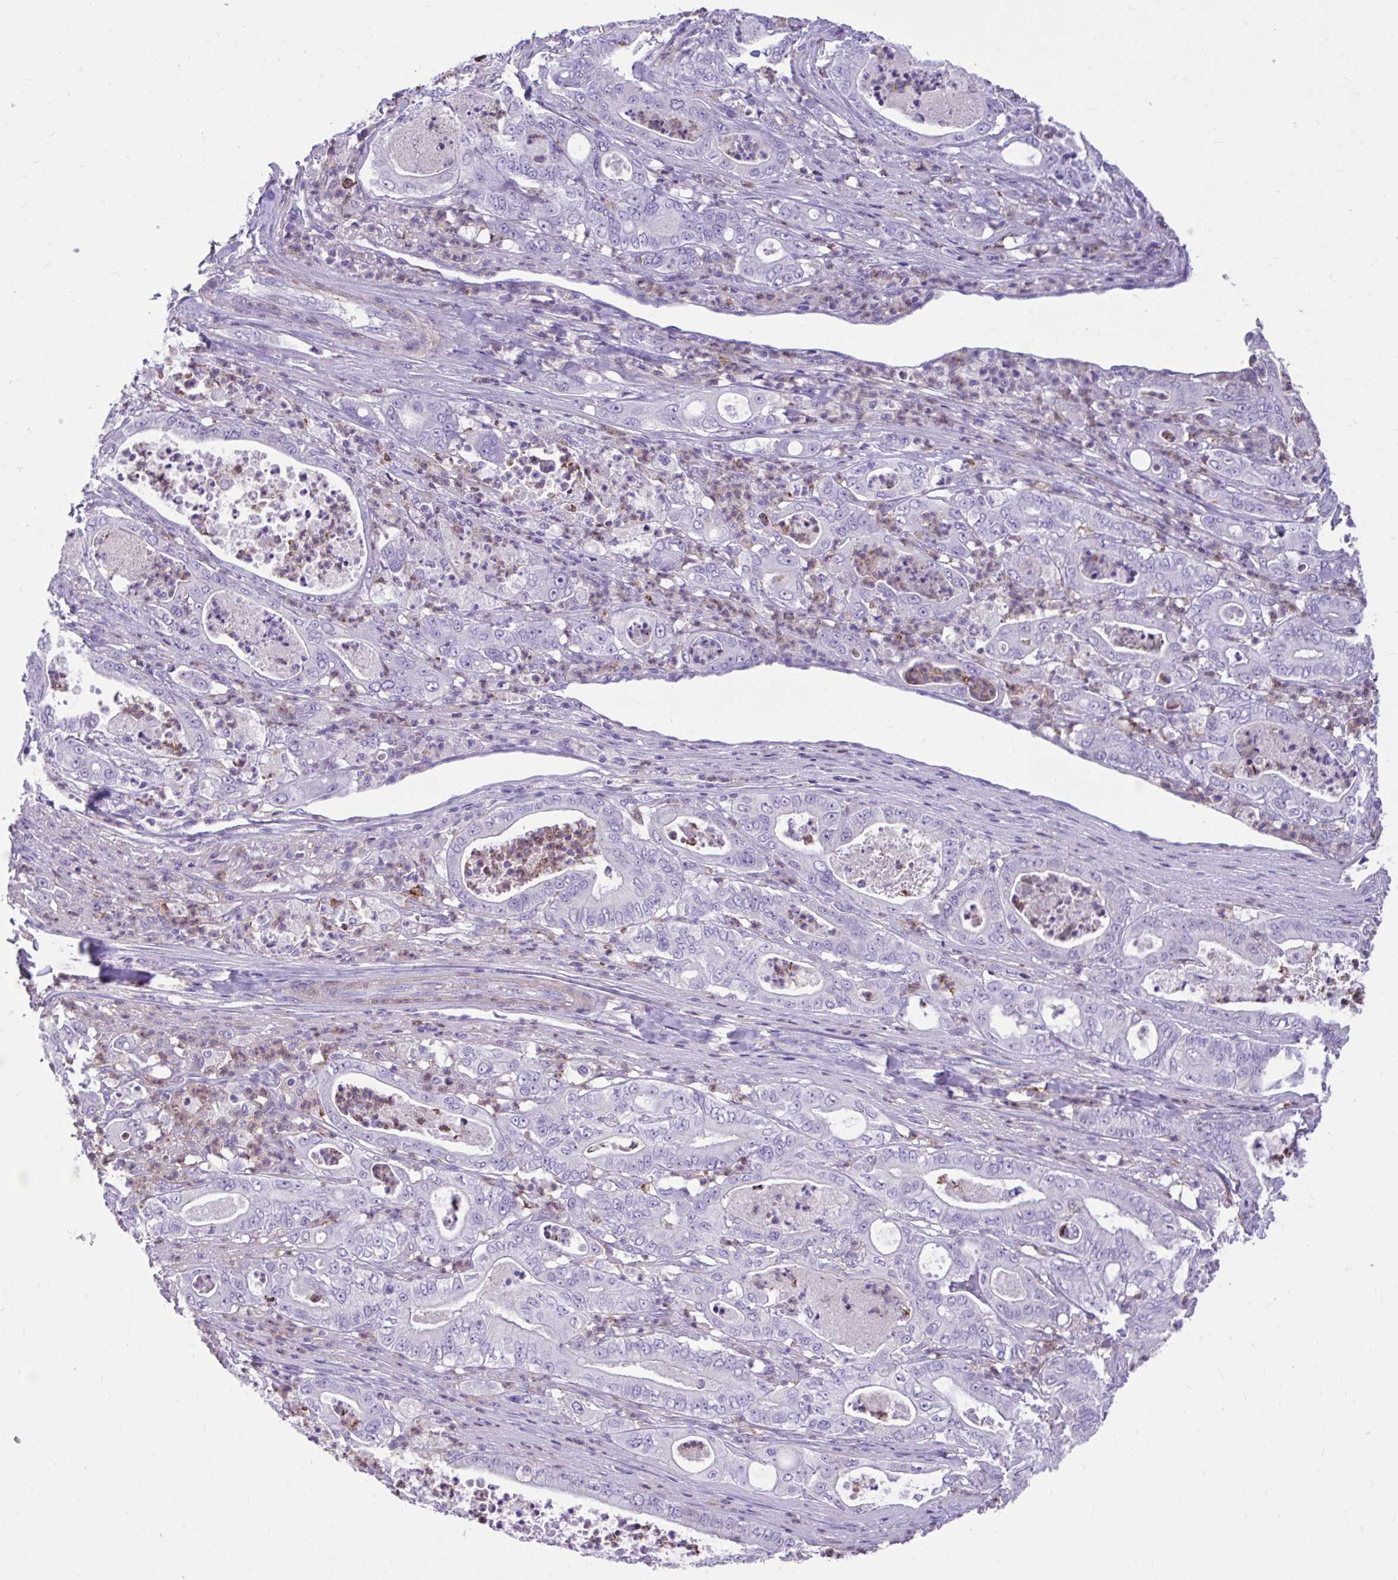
{"staining": {"intensity": "negative", "quantity": "none", "location": "none"}, "tissue": "pancreatic cancer", "cell_type": "Tumor cells", "image_type": "cancer", "snomed": [{"axis": "morphology", "description": "Adenocarcinoma, NOS"}, {"axis": "topography", "description": "Pancreas"}], "caption": "The photomicrograph displays no significant staining in tumor cells of pancreatic adenocarcinoma.", "gene": "TLR7", "patient": {"sex": "male", "age": 71}}